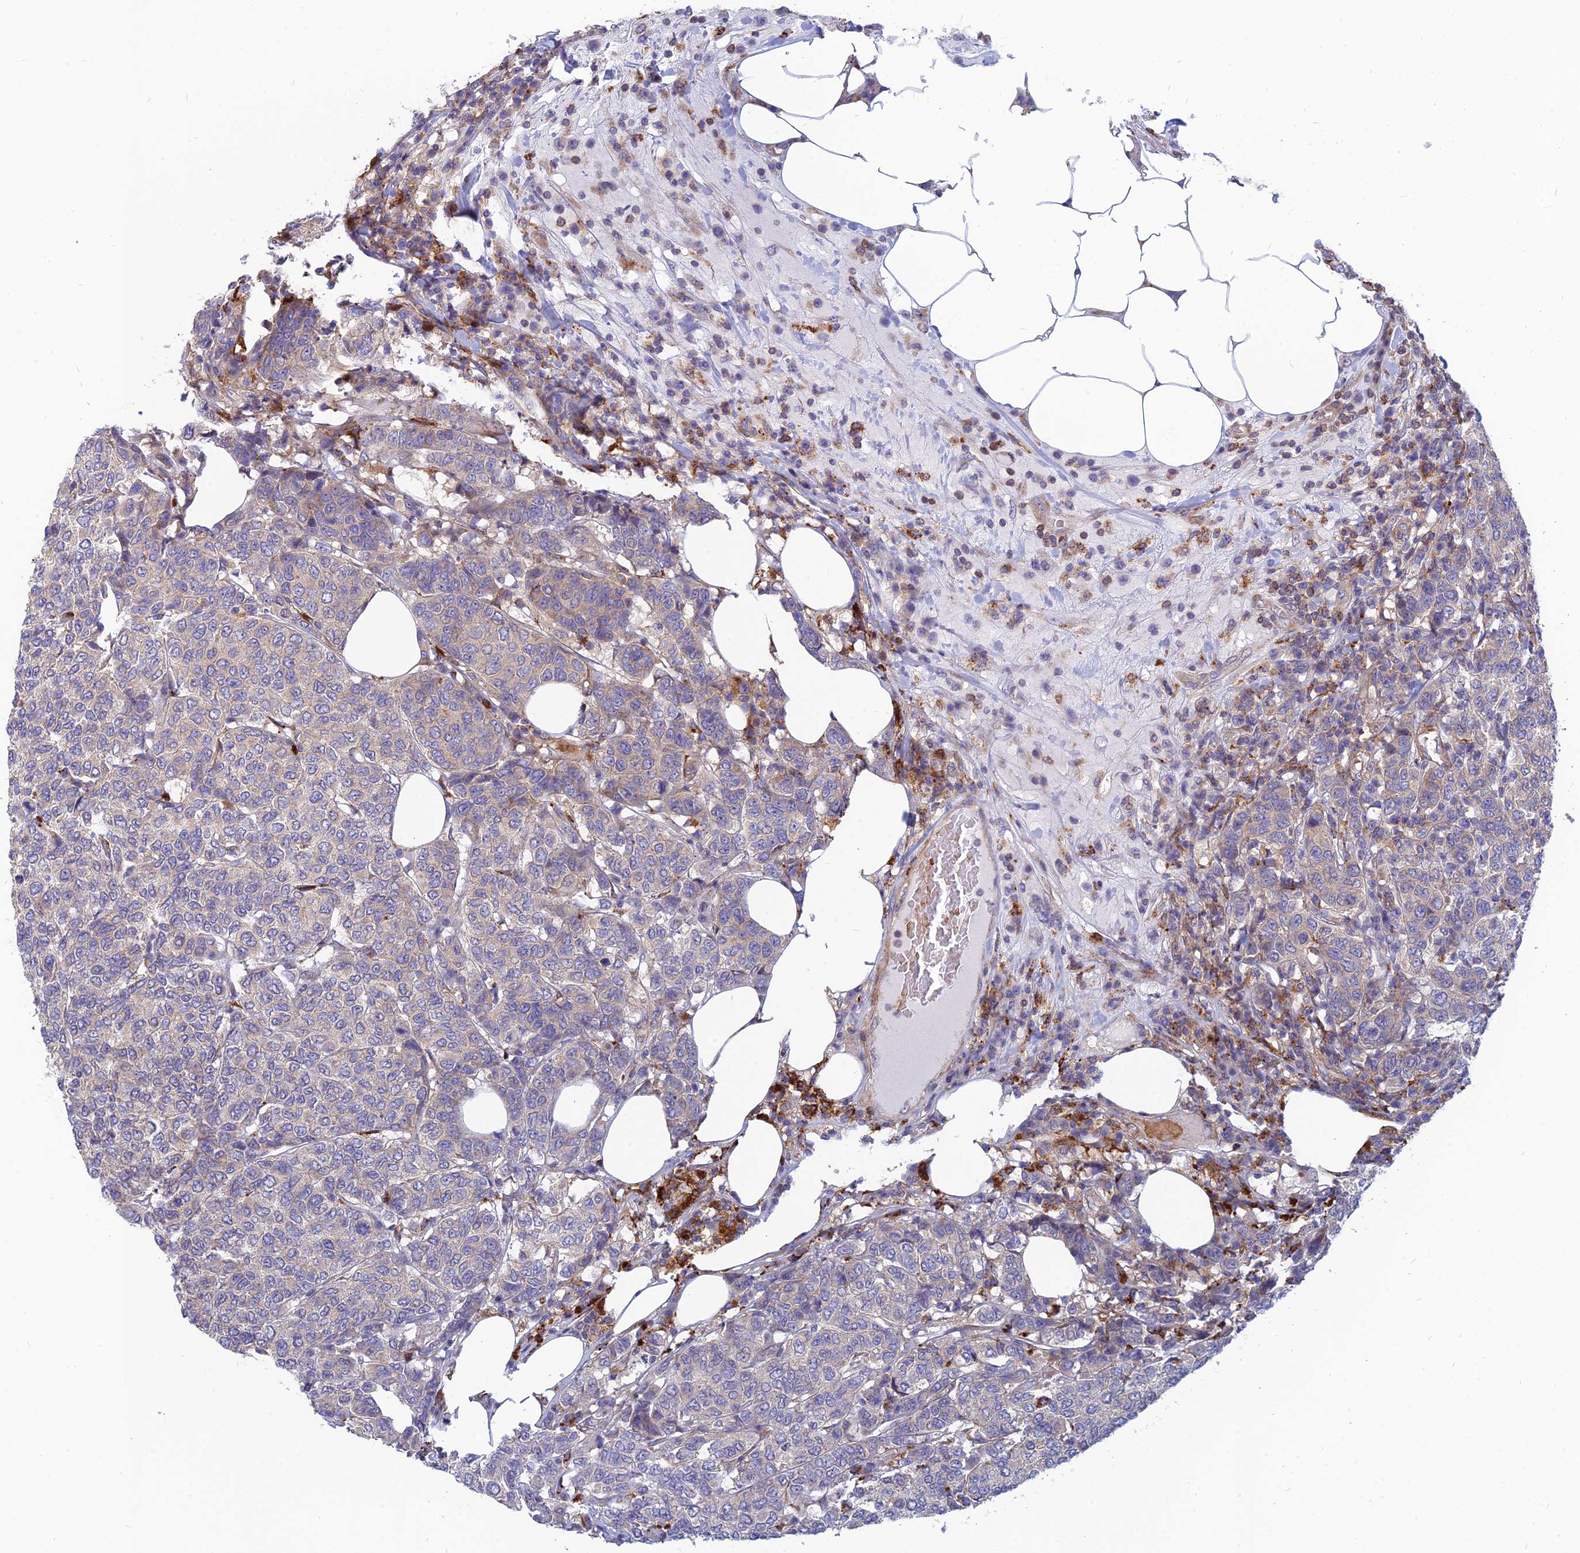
{"staining": {"intensity": "negative", "quantity": "none", "location": "none"}, "tissue": "breast cancer", "cell_type": "Tumor cells", "image_type": "cancer", "snomed": [{"axis": "morphology", "description": "Duct carcinoma"}, {"axis": "topography", "description": "Breast"}], "caption": "IHC histopathology image of breast cancer (invasive ductal carcinoma) stained for a protein (brown), which displays no positivity in tumor cells.", "gene": "PHKA2", "patient": {"sex": "female", "age": 55}}